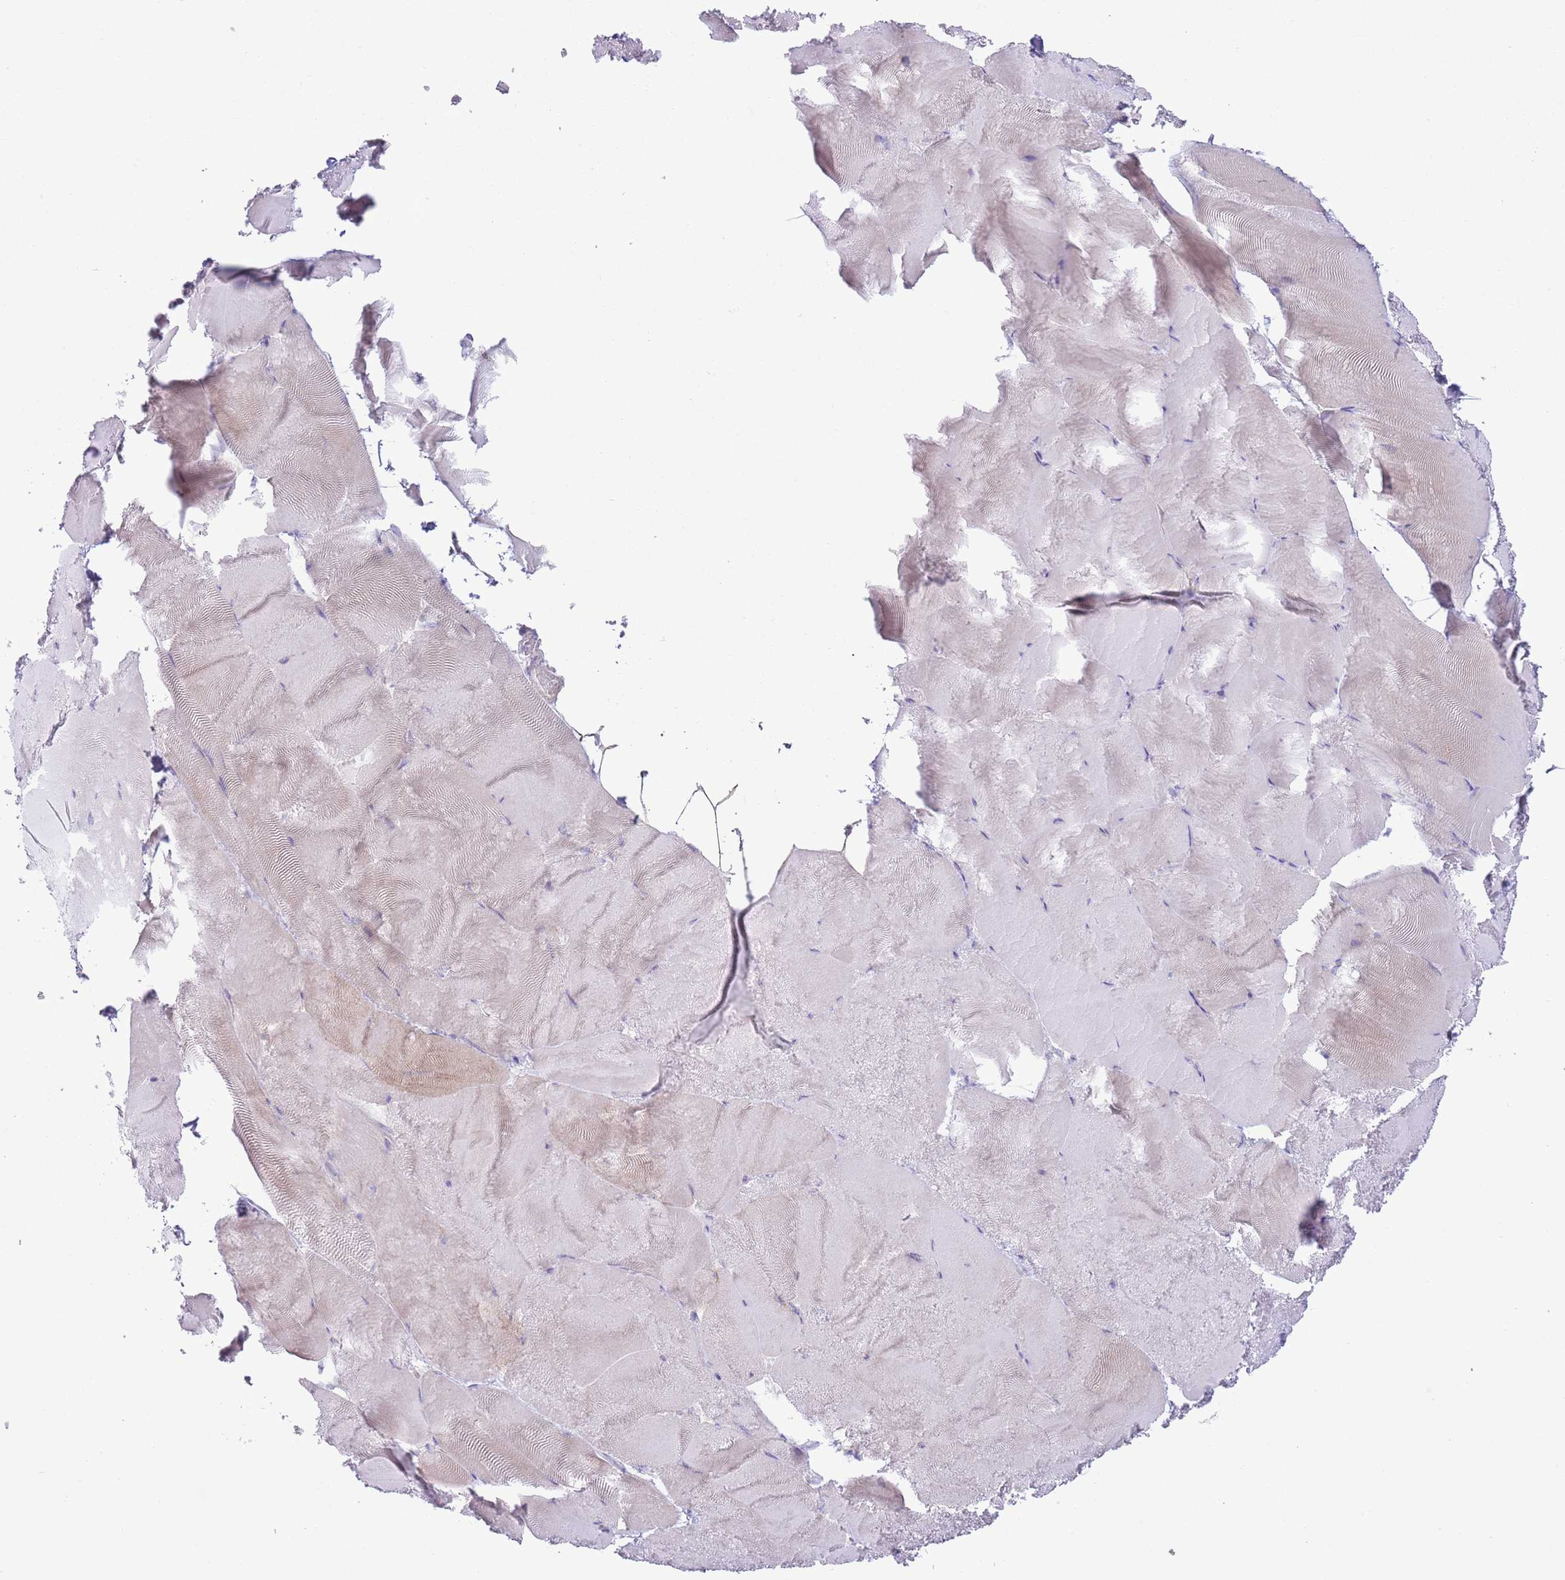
{"staining": {"intensity": "negative", "quantity": "none", "location": "none"}, "tissue": "skeletal muscle", "cell_type": "Myocytes", "image_type": "normal", "snomed": [{"axis": "morphology", "description": "Normal tissue, NOS"}, {"axis": "topography", "description": "Skeletal muscle"}], "caption": "IHC of benign human skeletal muscle demonstrates no staining in myocytes.", "gene": "CFH", "patient": {"sex": "female", "age": 64}}